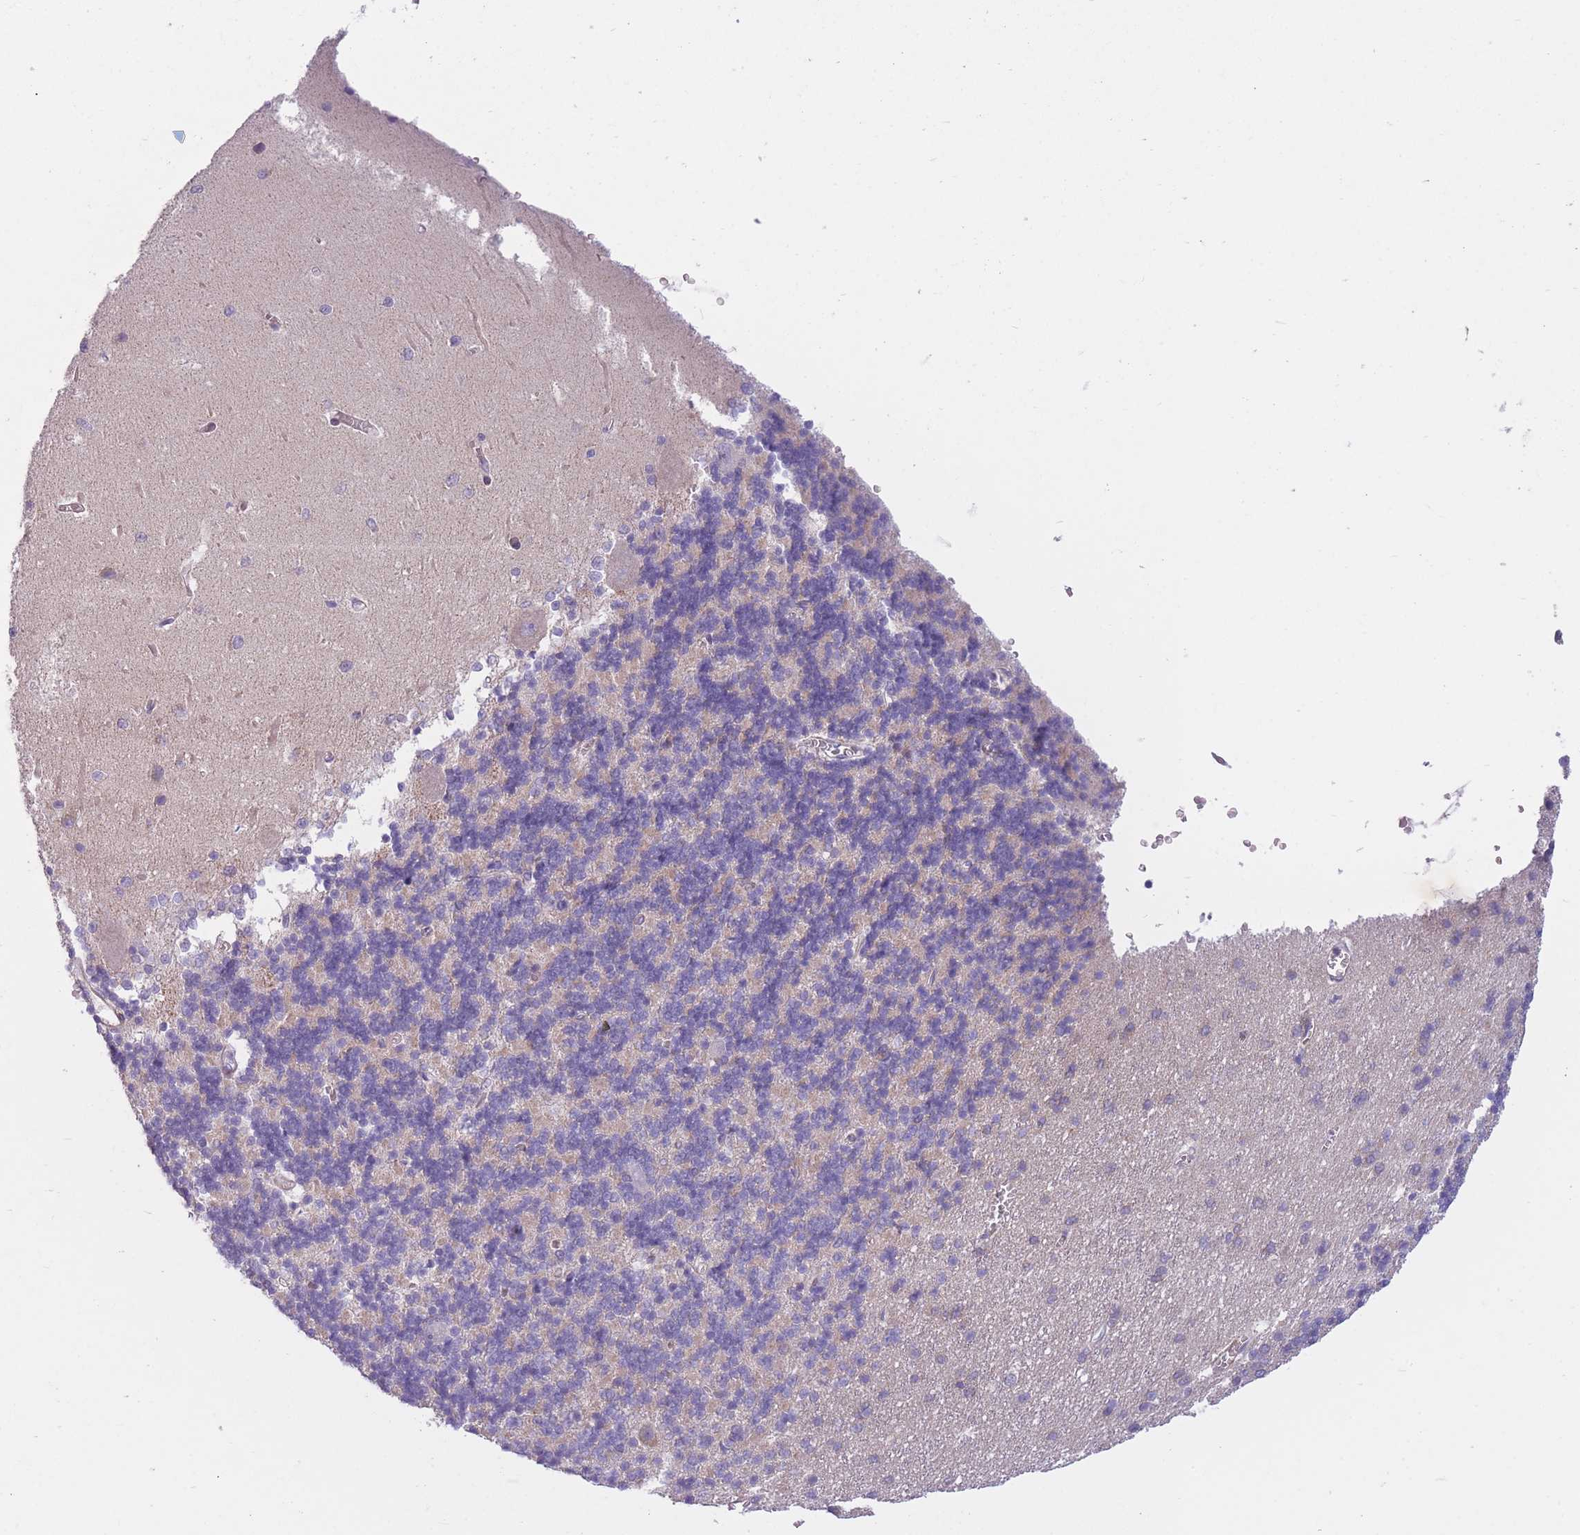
{"staining": {"intensity": "negative", "quantity": "none", "location": "none"}, "tissue": "cerebellum", "cell_type": "Cells in granular layer", "image_type": "normal", "snomed": [{"axis": "morphology", "description": "Normal tissue, NOS"}, {"axis": "topography", "description": "Cerebellum"}], "caption": "The immunohistochemistry histopathology image has no significant expression in cells in granular layer of cerebellum.", "gene": "SERPINB3", "patient": {"sex": "male", "age": 37}}